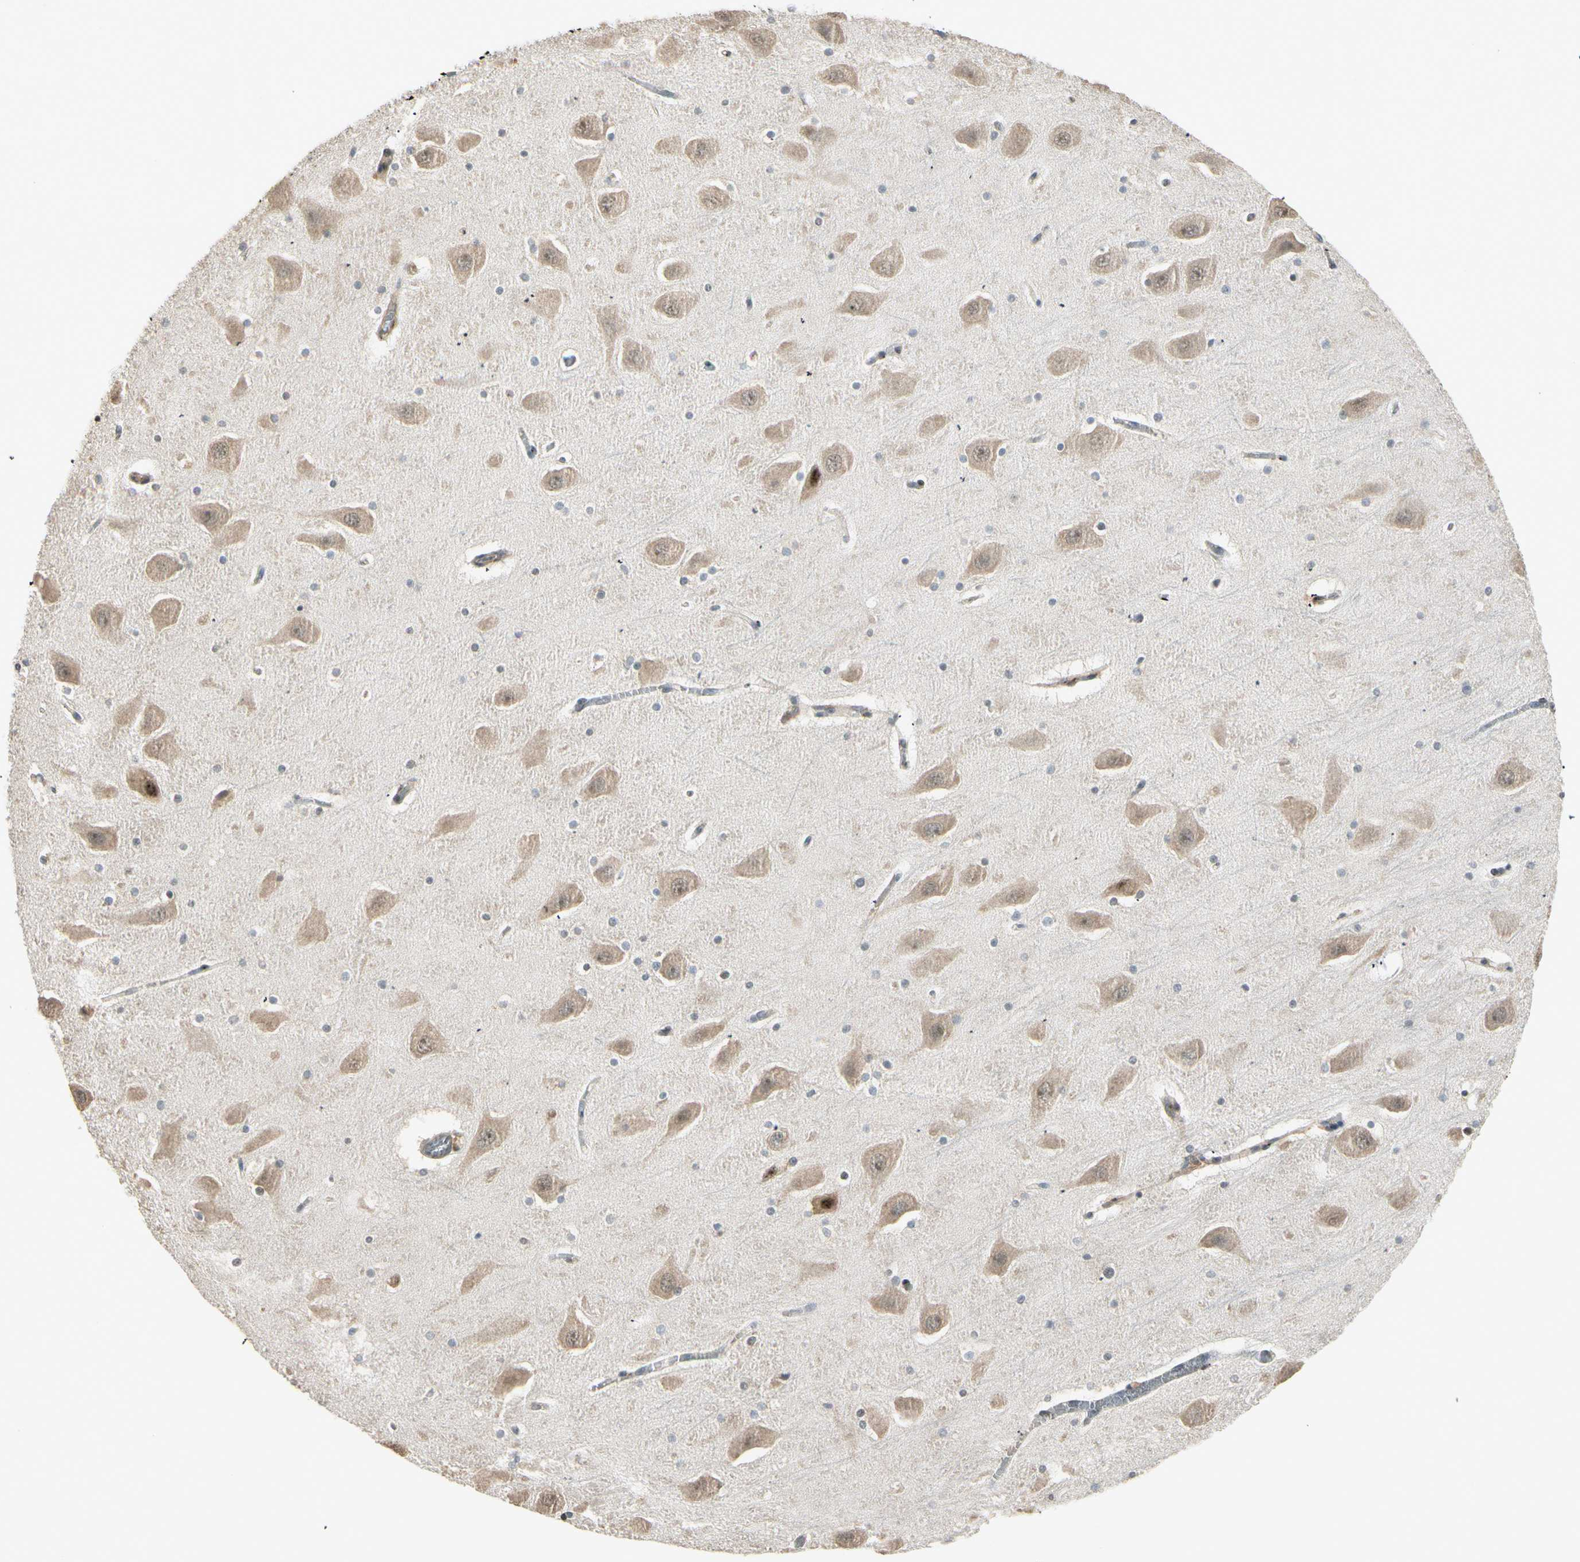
{"staining": {"intensity": "negative", "quantity": "none", "location": "none"}, "tissue": "hippocampus", "cell_type": "Glial cells", "image_type": "normal", "snomed": [{"axis": "morphology", "description": "Normal tissue, NOS"}, {"axis": "topography", "description": "Hippocampus"}], "caption": "A high-resolution micrograph shows immunohistochemistry staining of normal hippocampus, which demonstrates no significant positivity in glial cells.", "gene": "MCPH1", "patient": {"sex": "male", "age": 45}}